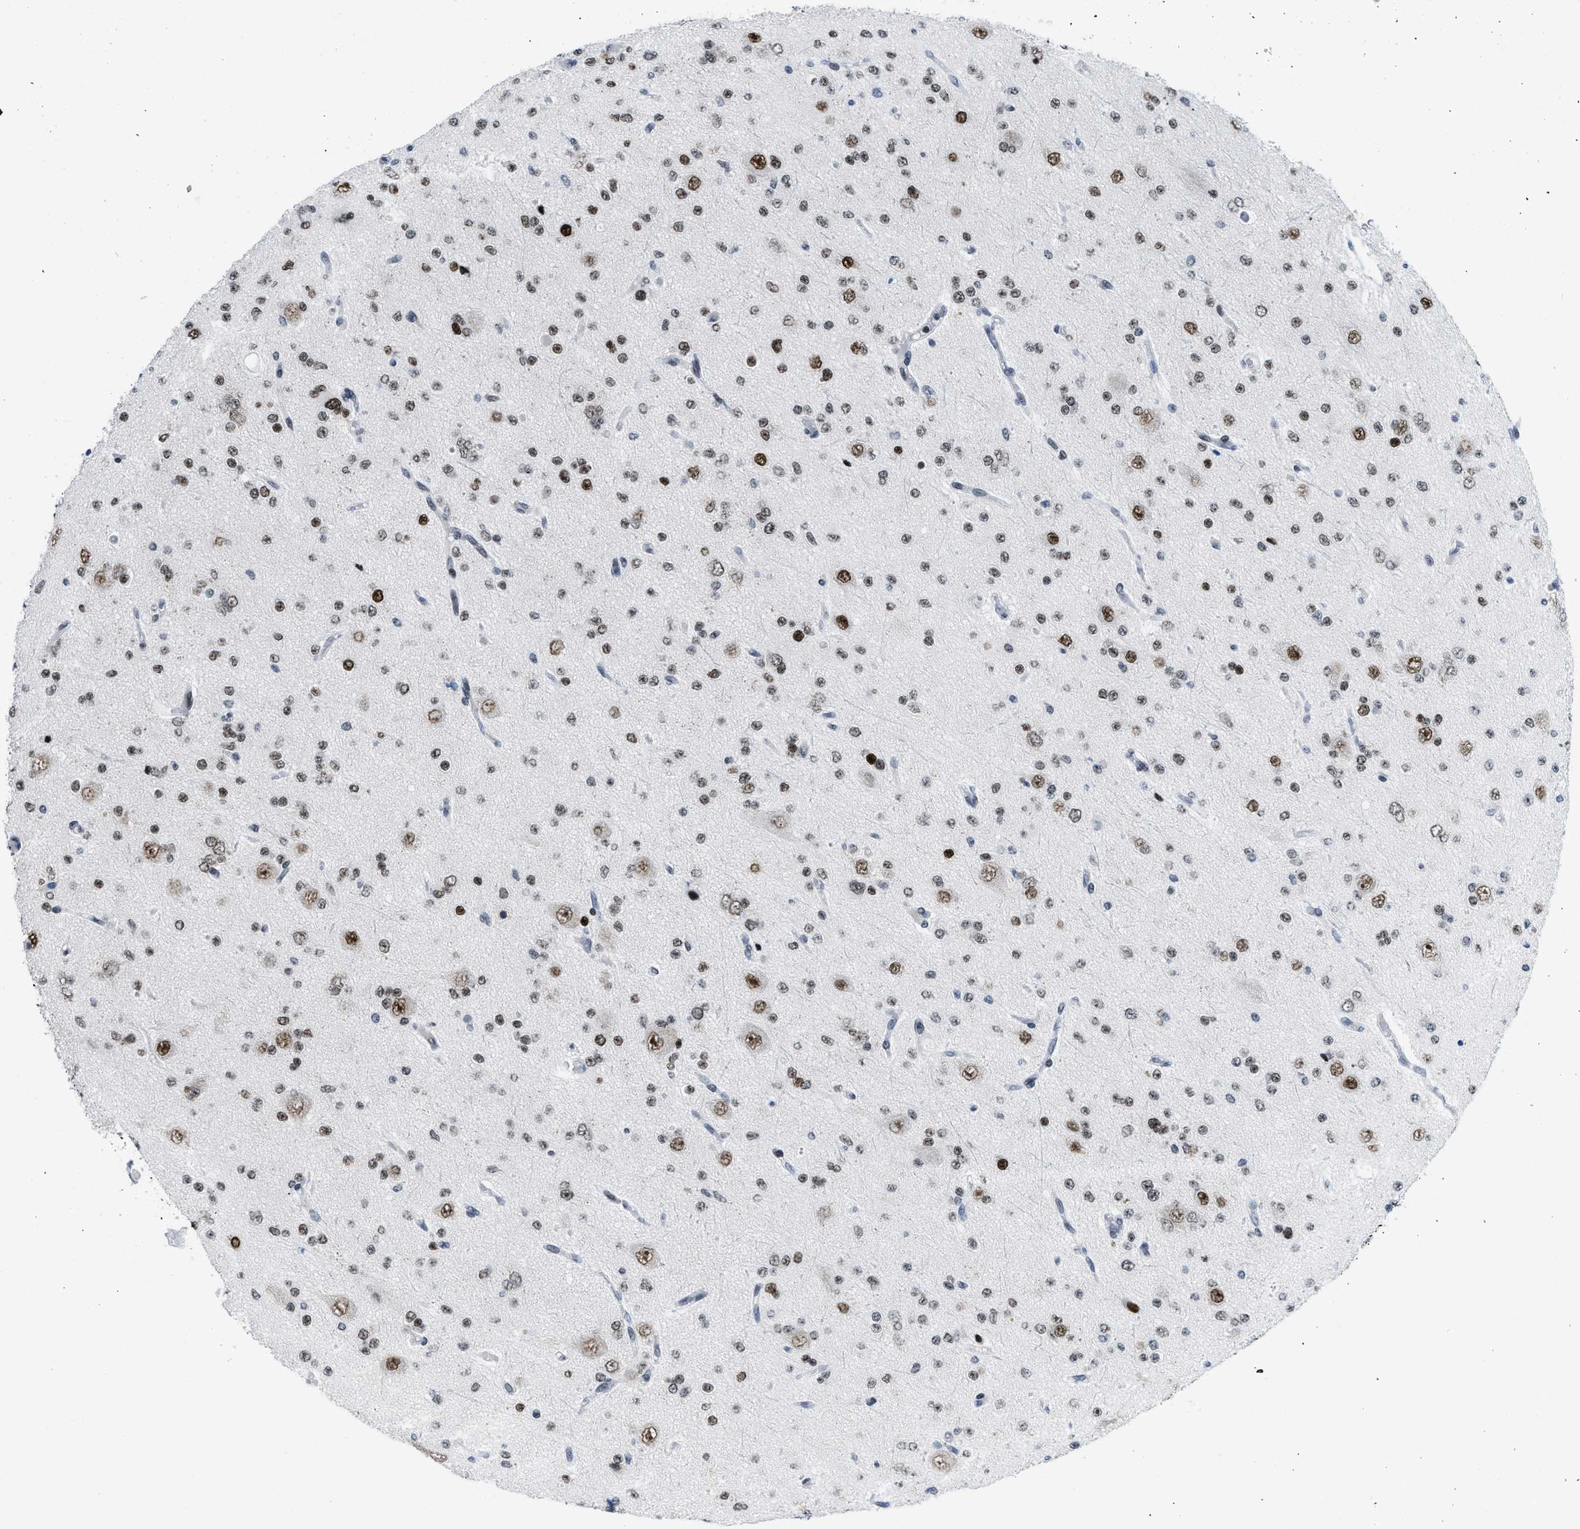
{"staining": {"intensity": "moderate", "quantity": ">75%", "location": "nuclear"}, "tissue": "glioma", "cell_type": "Tumor cells", "image_type": "cancer", "snomed": [{"axis": "morphology", "description": "Glioma, malignant, Low grade"}, {"axis": "topography", "description": "Brain"}], "caption": "IHC image of human low-grade glioma (malignant) stained for a protein (brown), which reveals medium levels of moderate nuclear positivity in about >75% of tumor cells.", "gene": "TERF2IP", "patient": {"sex": "male", "age": 38}}